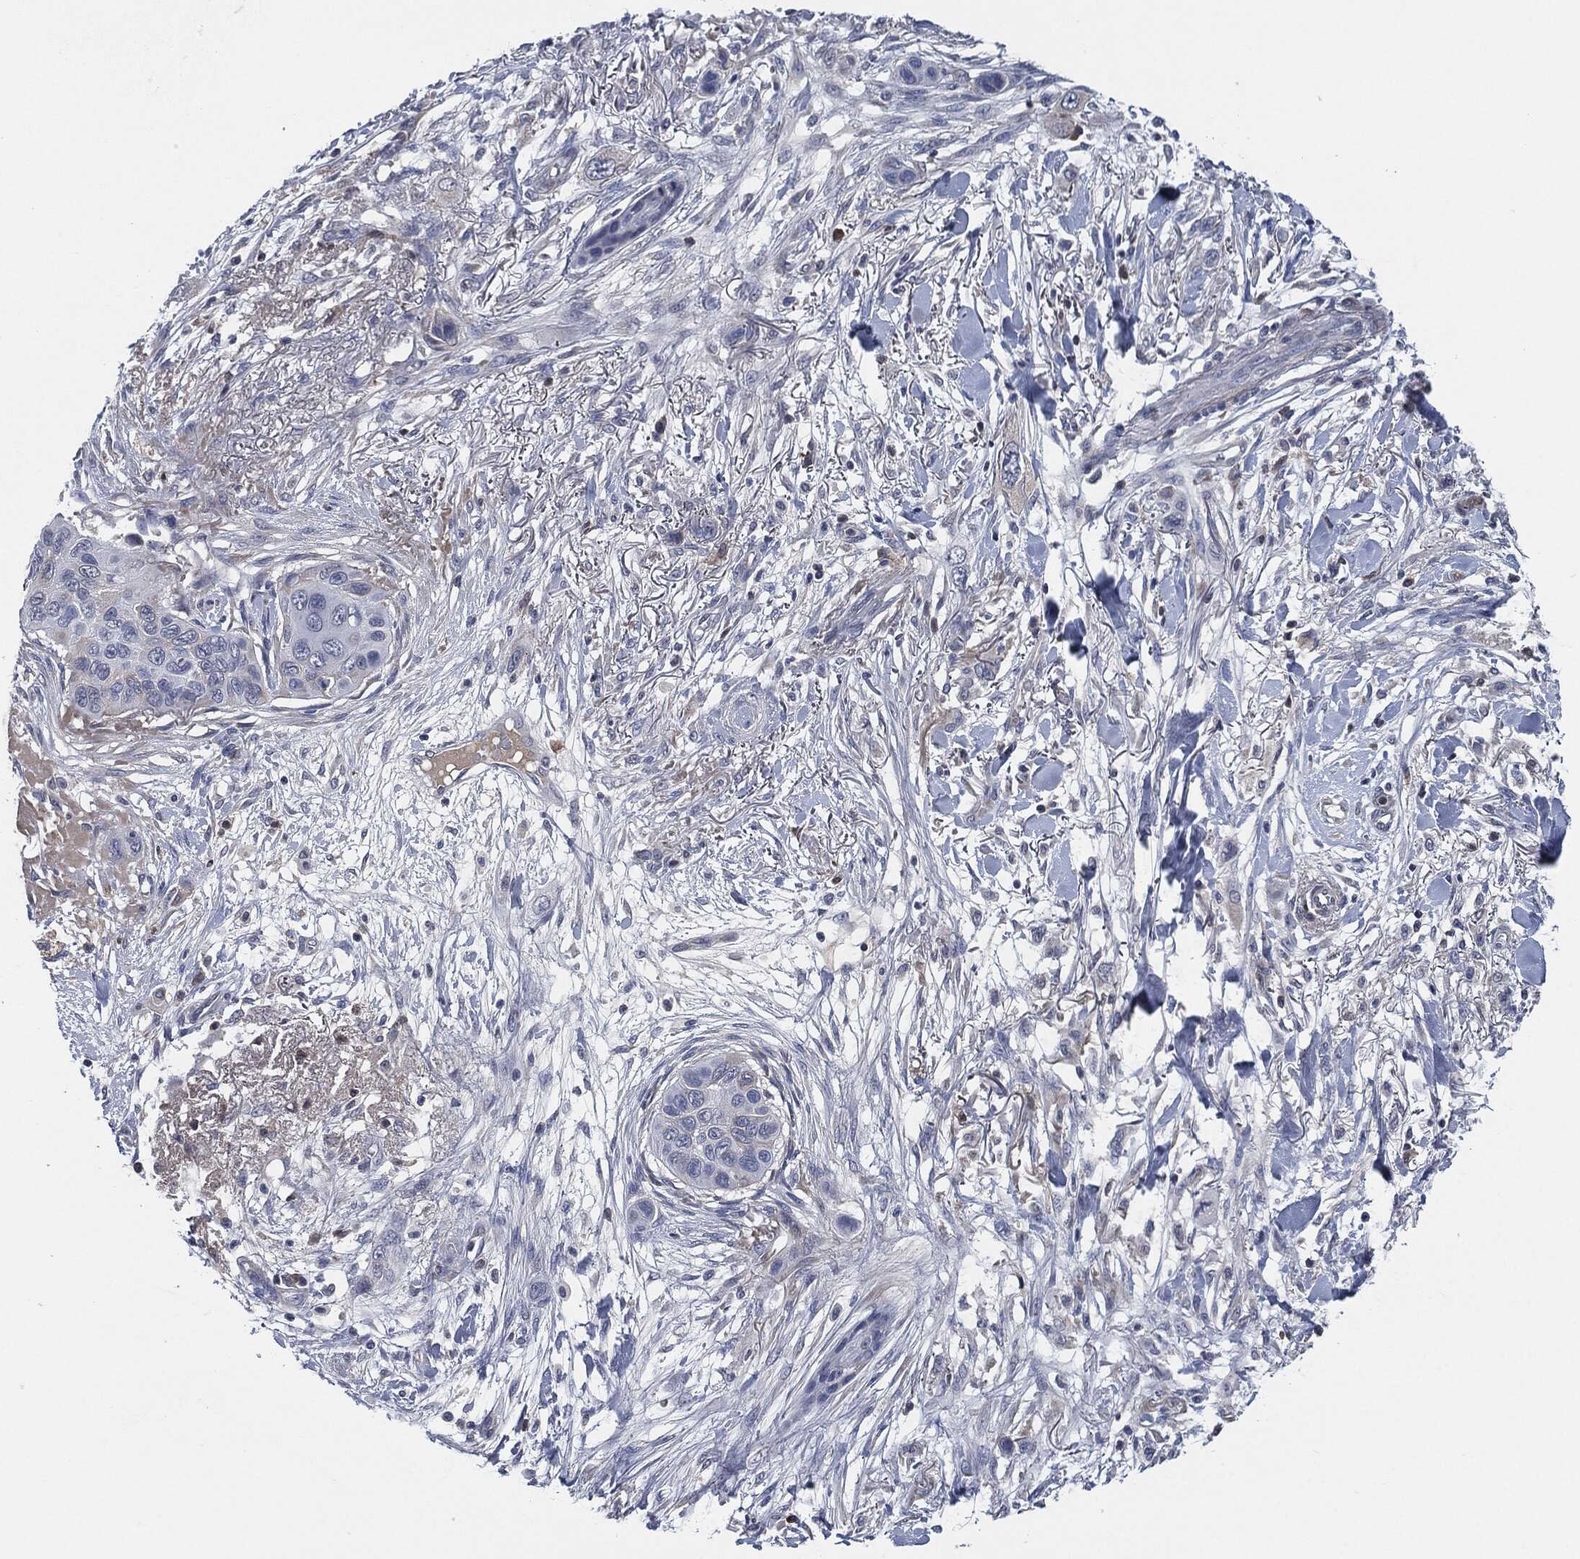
{"staining": {"intensity": "negative", "quantity": "none", "location": "none"}, "tissue": "skin cancer", "cell_type": "Tumor cells", "image_type": "cancer", "snomed": [{"axis": "morphology", "description": "Squamous cell carcinoma, NOS"}, {"axis": "topography", "description": "Skin"}], "caption": "Skin cancer (squamous cell carcinoma) stained for a protein using IHC shows no positivity tumor cells.", "gene": "IL2RG", "patient": {"sex": "male", "age": 79}}